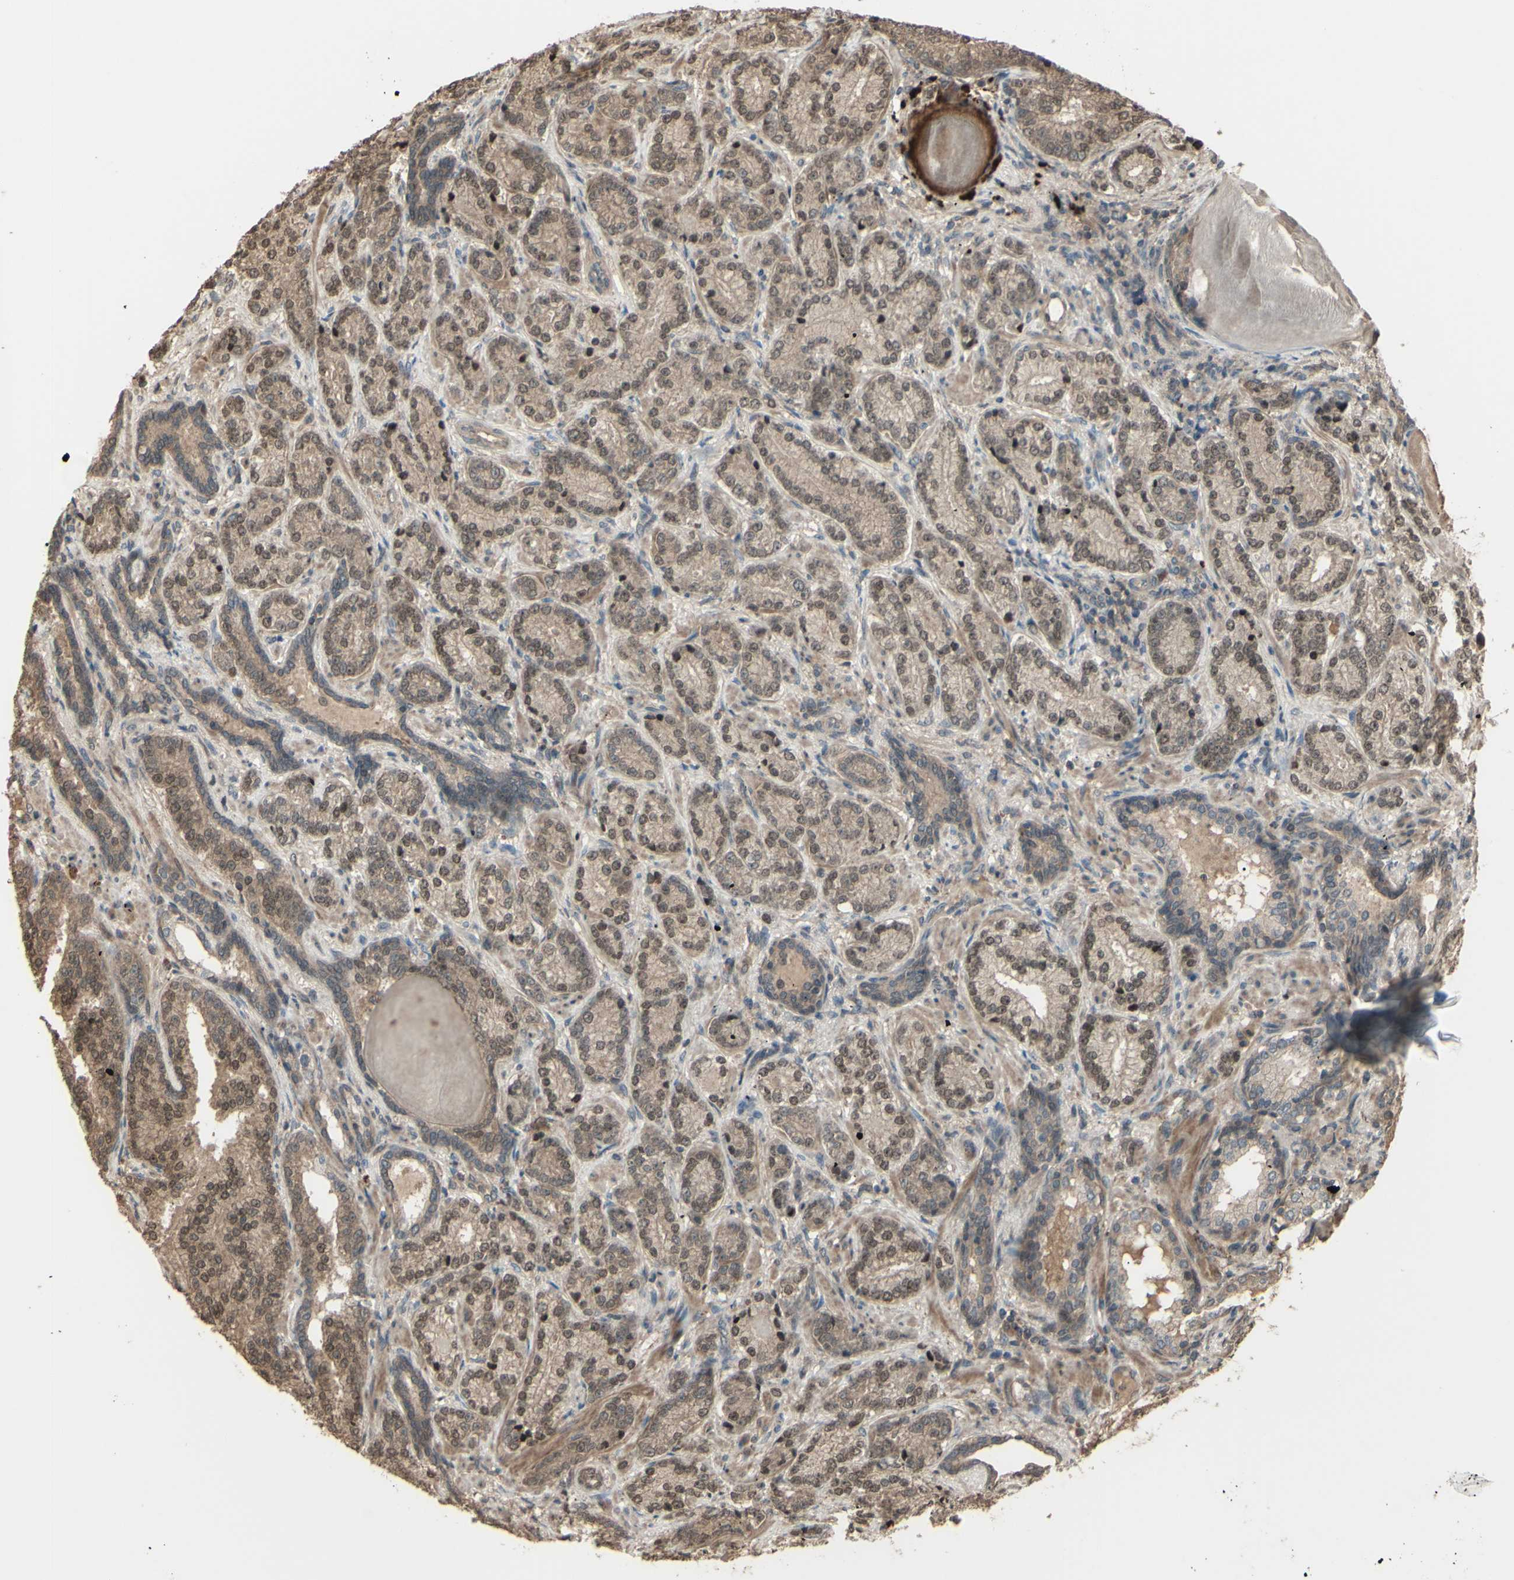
{"staining": {"intensity": "weak", "quantity": ">75%", "location": "cytoplasmic/membranous,nuclear"}, "tissue": "prostate cancer", "cell_type": "Tumor cells", "image_type": "cancer", "snomed": [{"axis": "morphology", "description": "Adenocarcinoma, High grade"}, {"axis": "topography", "description": "Prostate"}], "caption": "Immunohistochemistry (IHC) histopathology image of human prostate cancer stained for a protein (brown), which exhibits low levels of weak cytoplasmic/membranous and nuclear staining in about >75% of tumor cells.", "gene": "GNAS", "patient": {"sex": "male", "age": 61}}